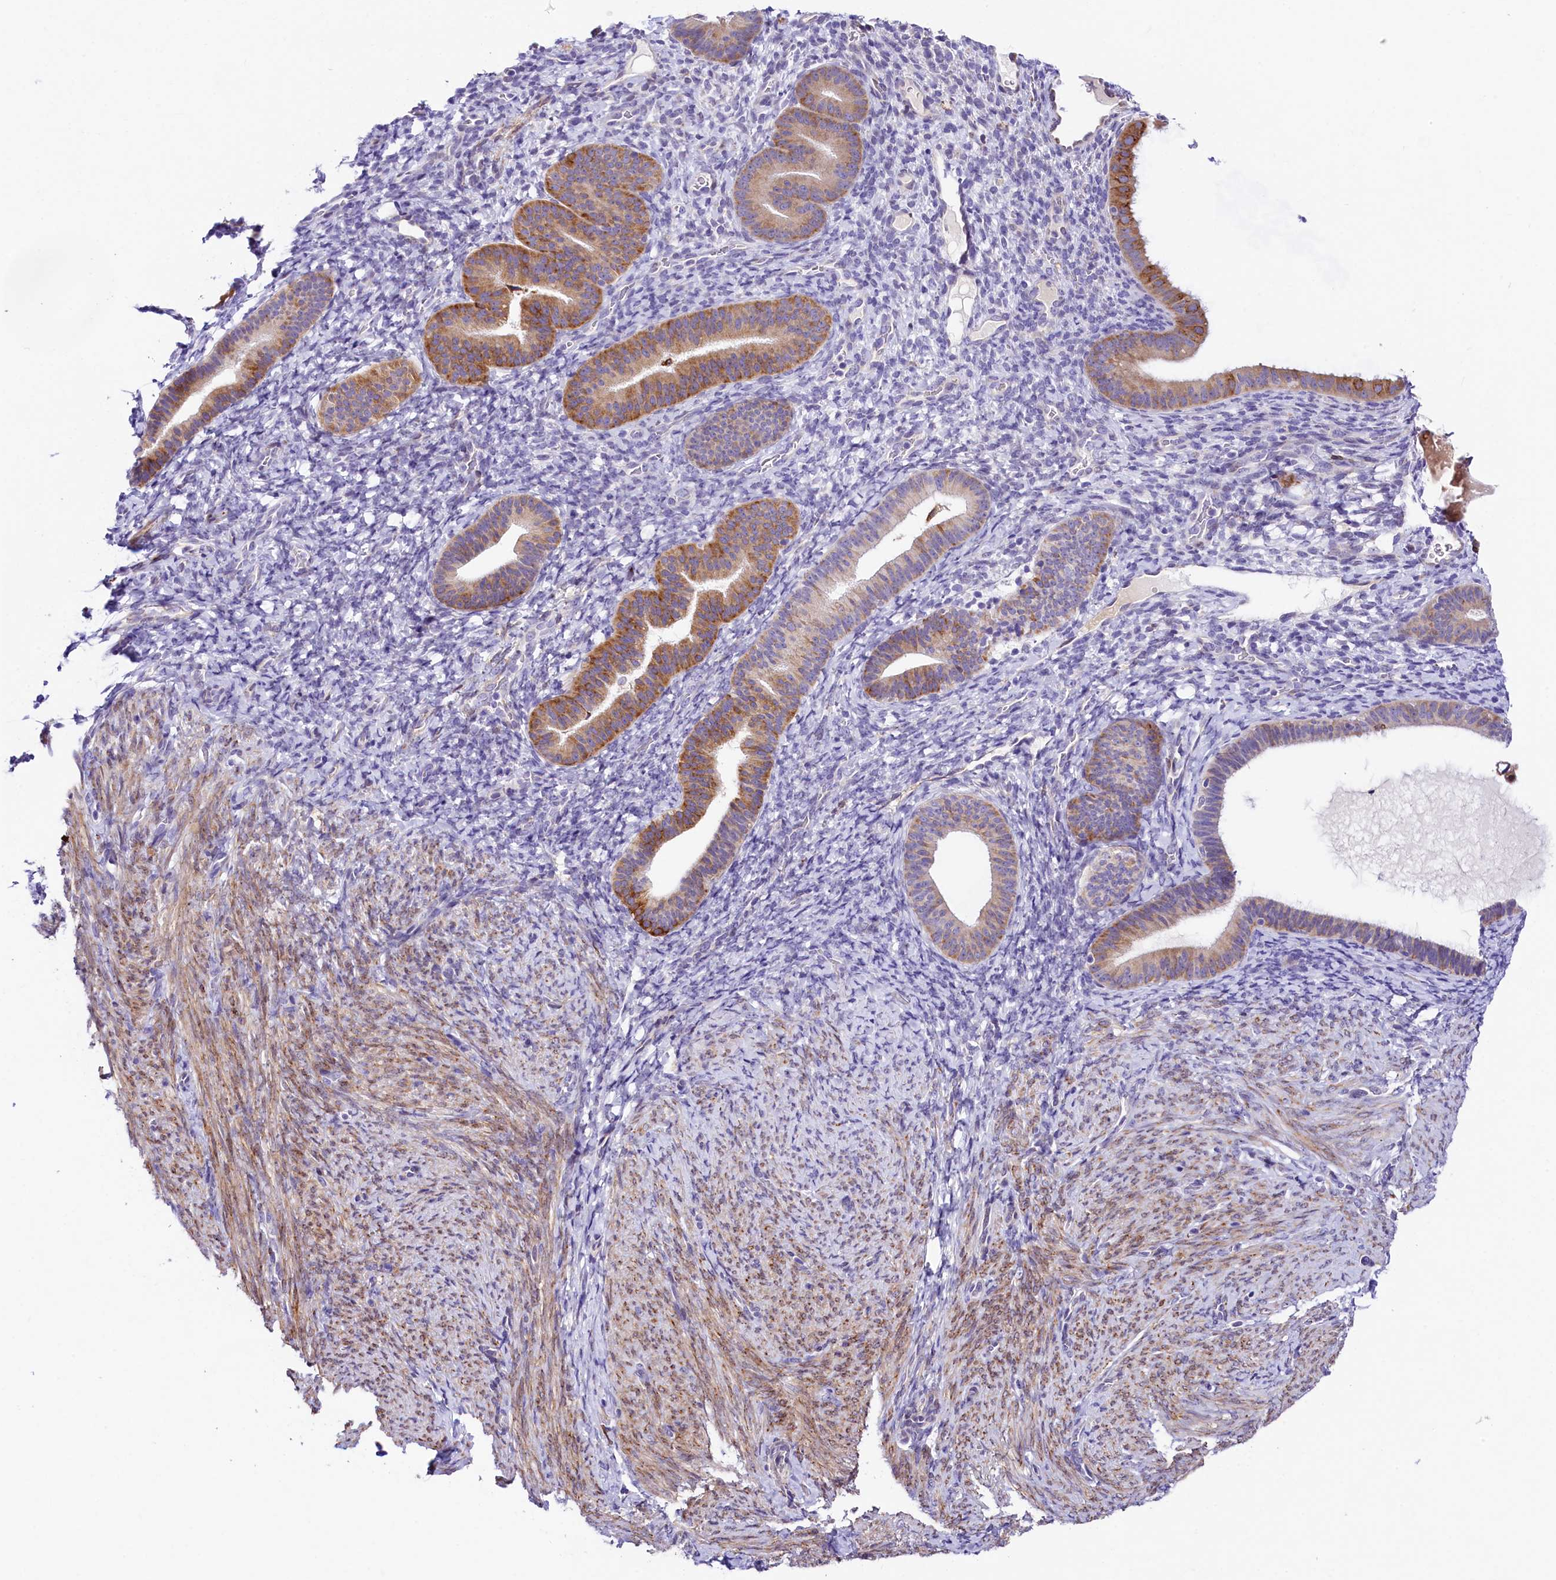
{"staining": {"intensity": "negative", "quantity": "none", "location": "none"}, "tissue": "endometrium", "cell_type": "Cells in endometrial stroma", "image_type": "normal", "snomed": [{"axis": "morphology", "description": "Normal tissue, NOS"}, {"axis": "topography", "description": "Endometrium"}], "caption": "Cells in endometrial stroma show no significant protein expression in normal endometrium. Brightfield microscopy of IHC stained with DAB (brown) and hematoxylin (blue), captured at high magnification.", "gene": "ITGA1", "patient": {"sex": "female", "age": 65}}